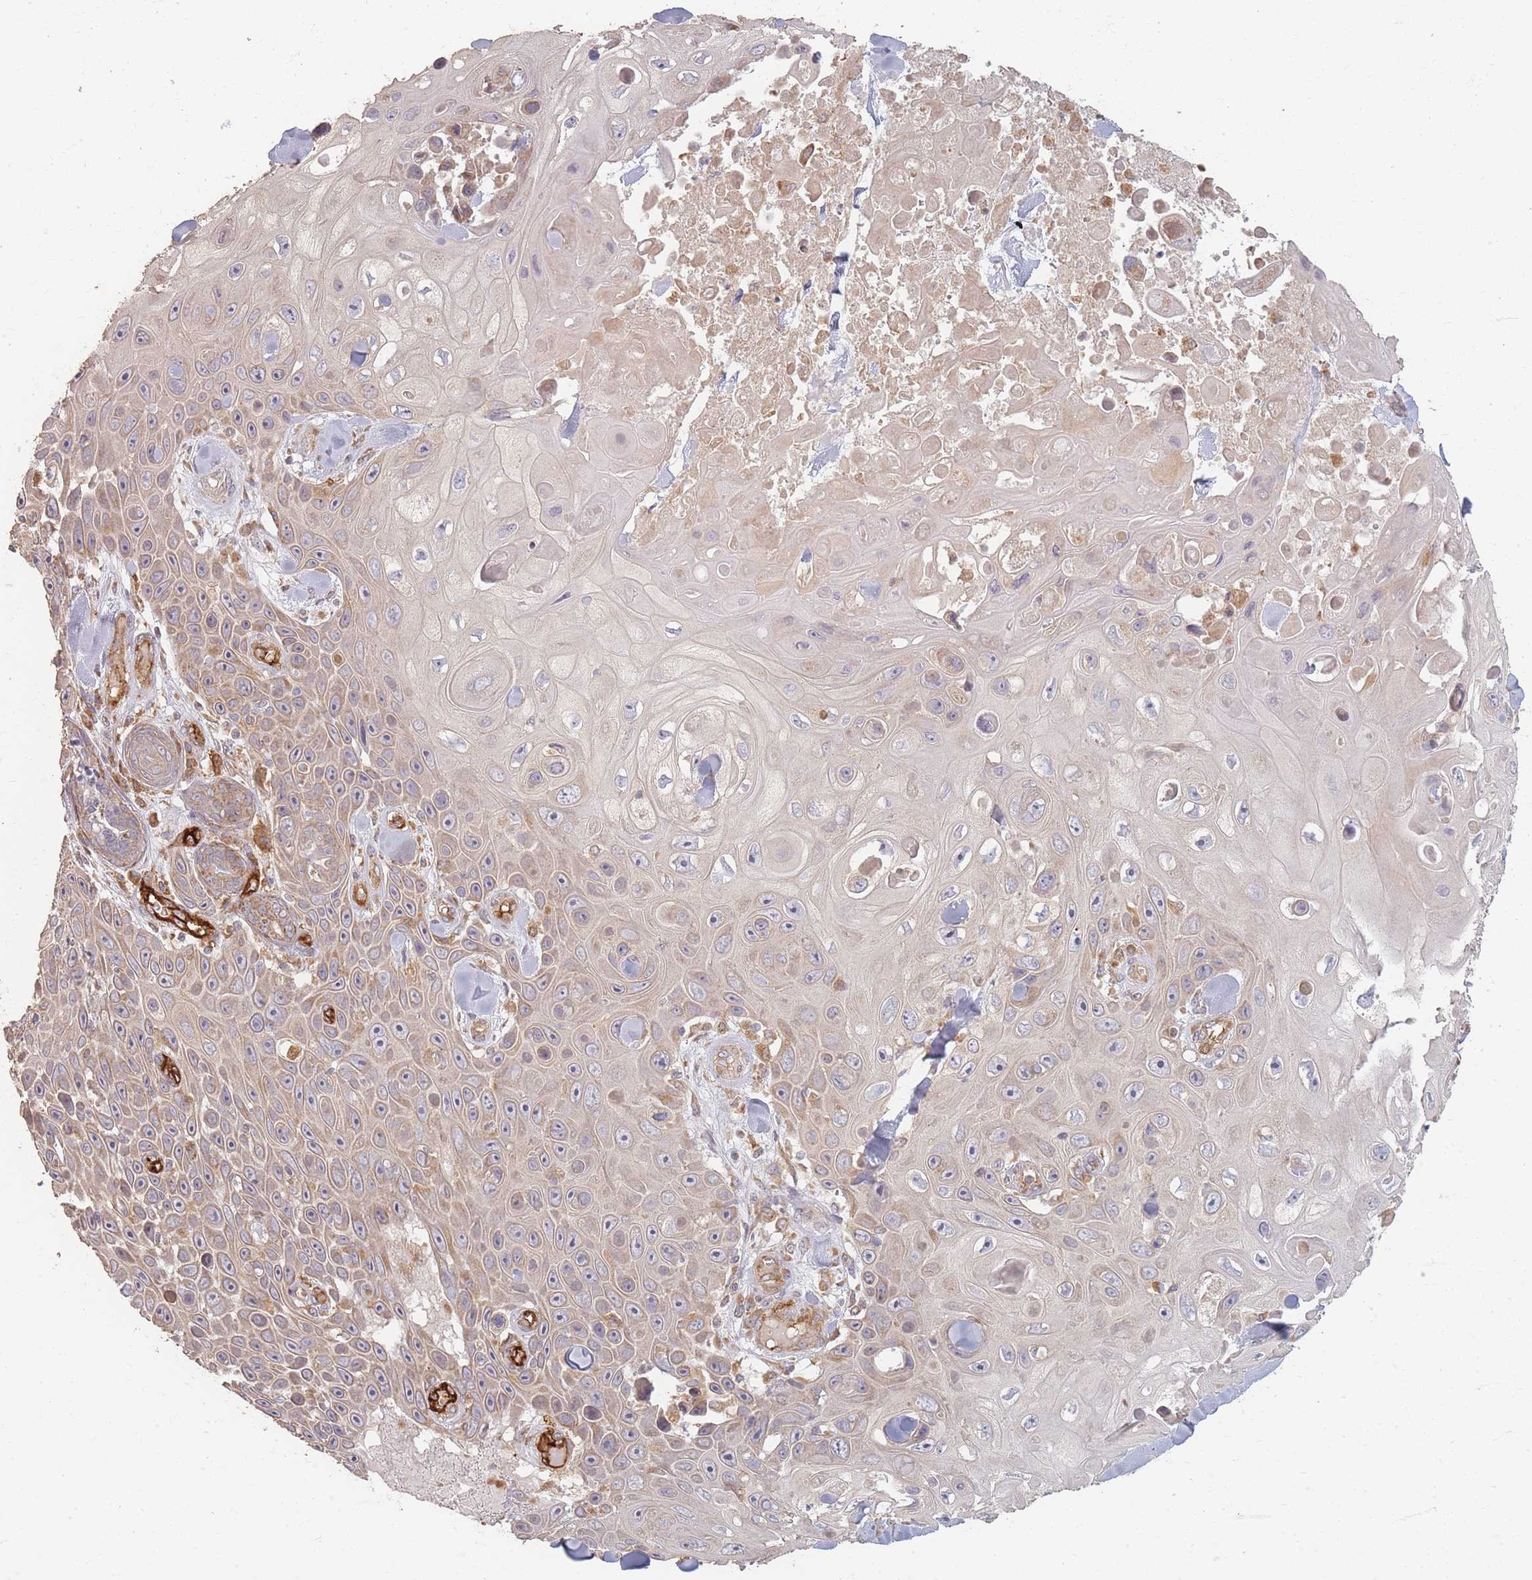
{"staining": {"intensity": "weak", "quantity": "25%-75%", "location": "cytoplasmic/membranous"}, "tissue": "skin cancer", "cell_type": "Tumor cells", "image_type": "cancer", "snomed": [{"axis": "morphology", "description": "Squamous cell carcinoma, NOS"}, {"axis": "topography", "description": "Skin"}], "caption": "There is low levels of weak cytoplasmic/membranous positivity in tumor cells of skin cancer (squamous cell carcinoma), as demonstrated by immunohistochemical staining (brown color).", "gene": "MRPS6", "patient": {"sex": "male", "age": 82}}